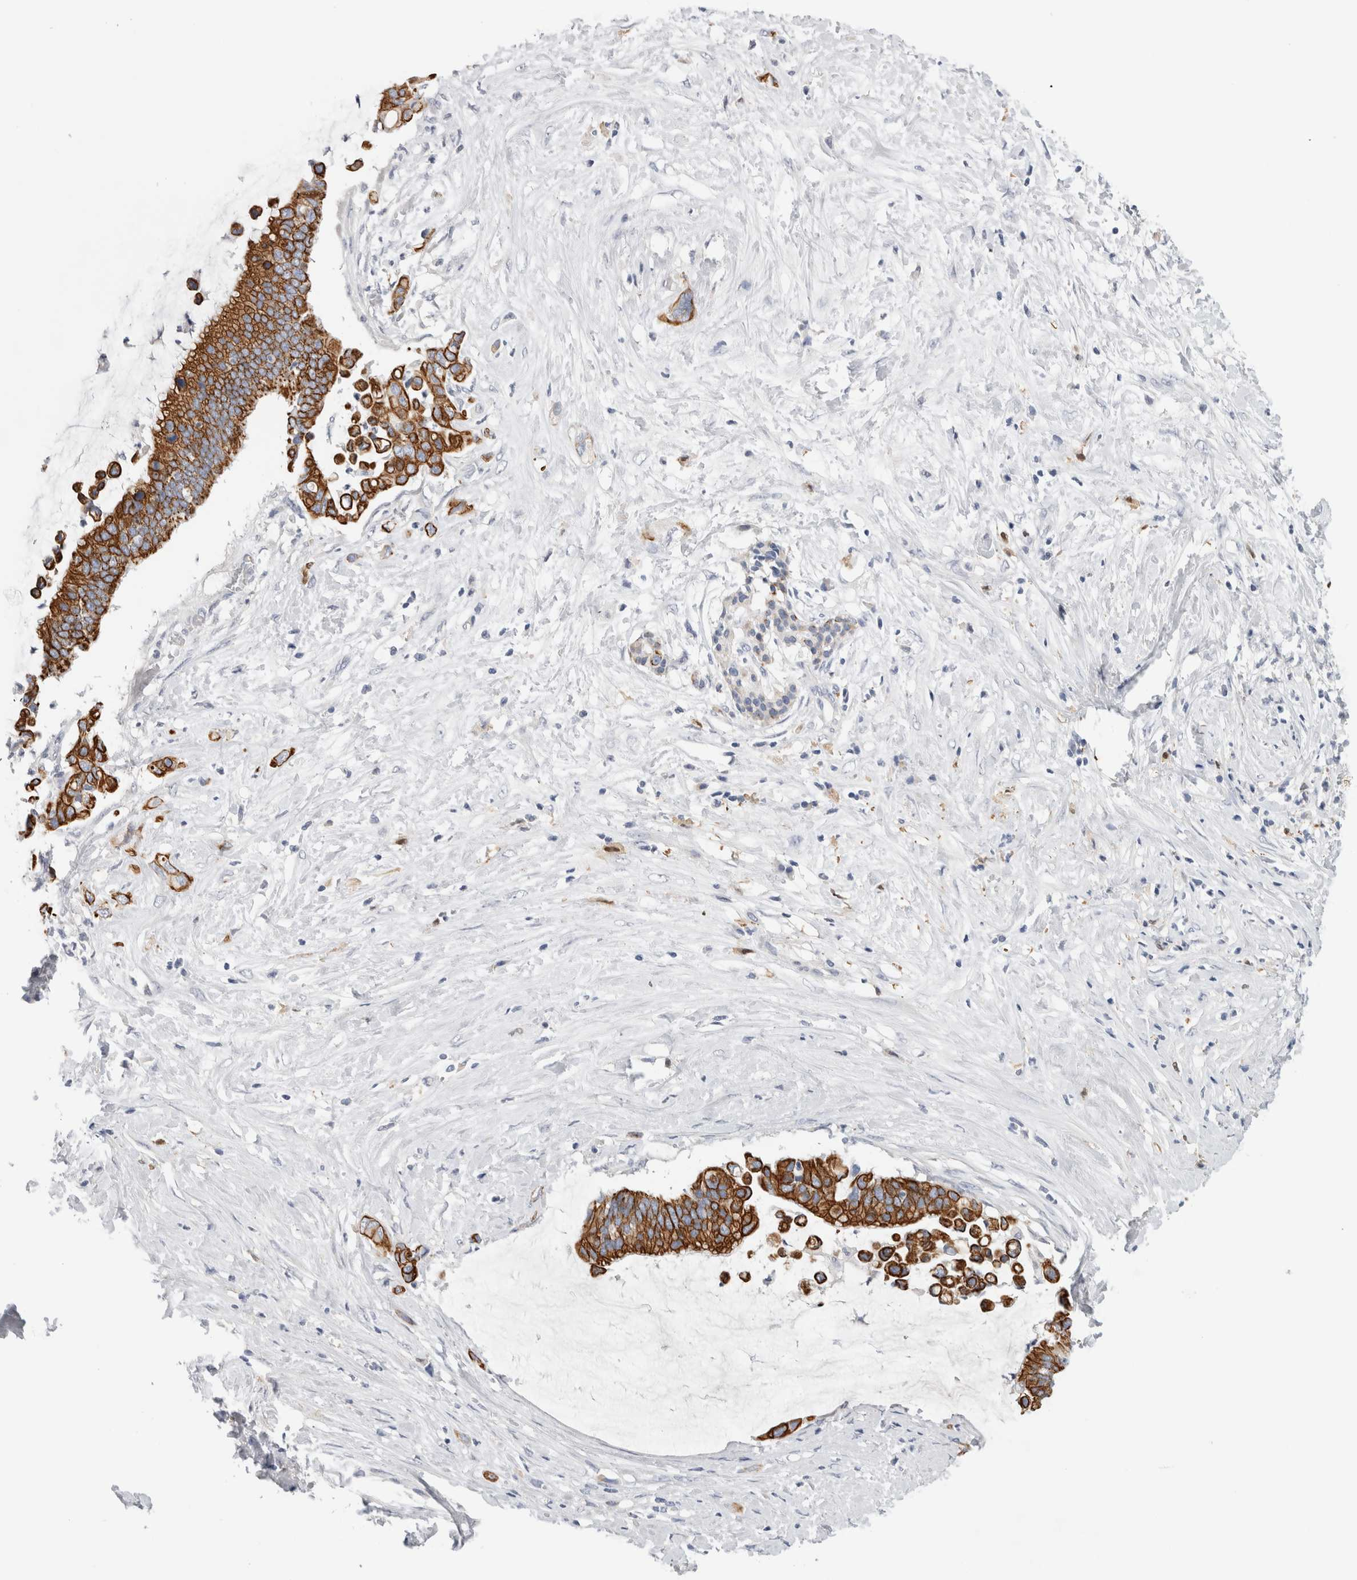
{"staining": {"intensity": "strong", "quantity": ">75%", "location": "cytoplasmic/membranous"}, "tissue": "pancreatic cancer", "cell_type": "Tumor cells", "image_type": "cancer", "snomed": [{"axis": "morphology", "description": "Adenocarcinoma, NOS"}, {"axis": "topography", "description": "Pancreas"}], "caption": "Pancreatic cancer tissue shows strong cytoplasmic/membranous expression in approximately >75% of tumor cells, visualized by immunohistochemistry. The staining was performed using DAB (3,3'-diaminobenzidine), with brown indicating positive protein expression. Nuclei are stained blue with hematoxylin.", "gene": "SLC20A2", "patient": {"sex": "male", "age": 41}}